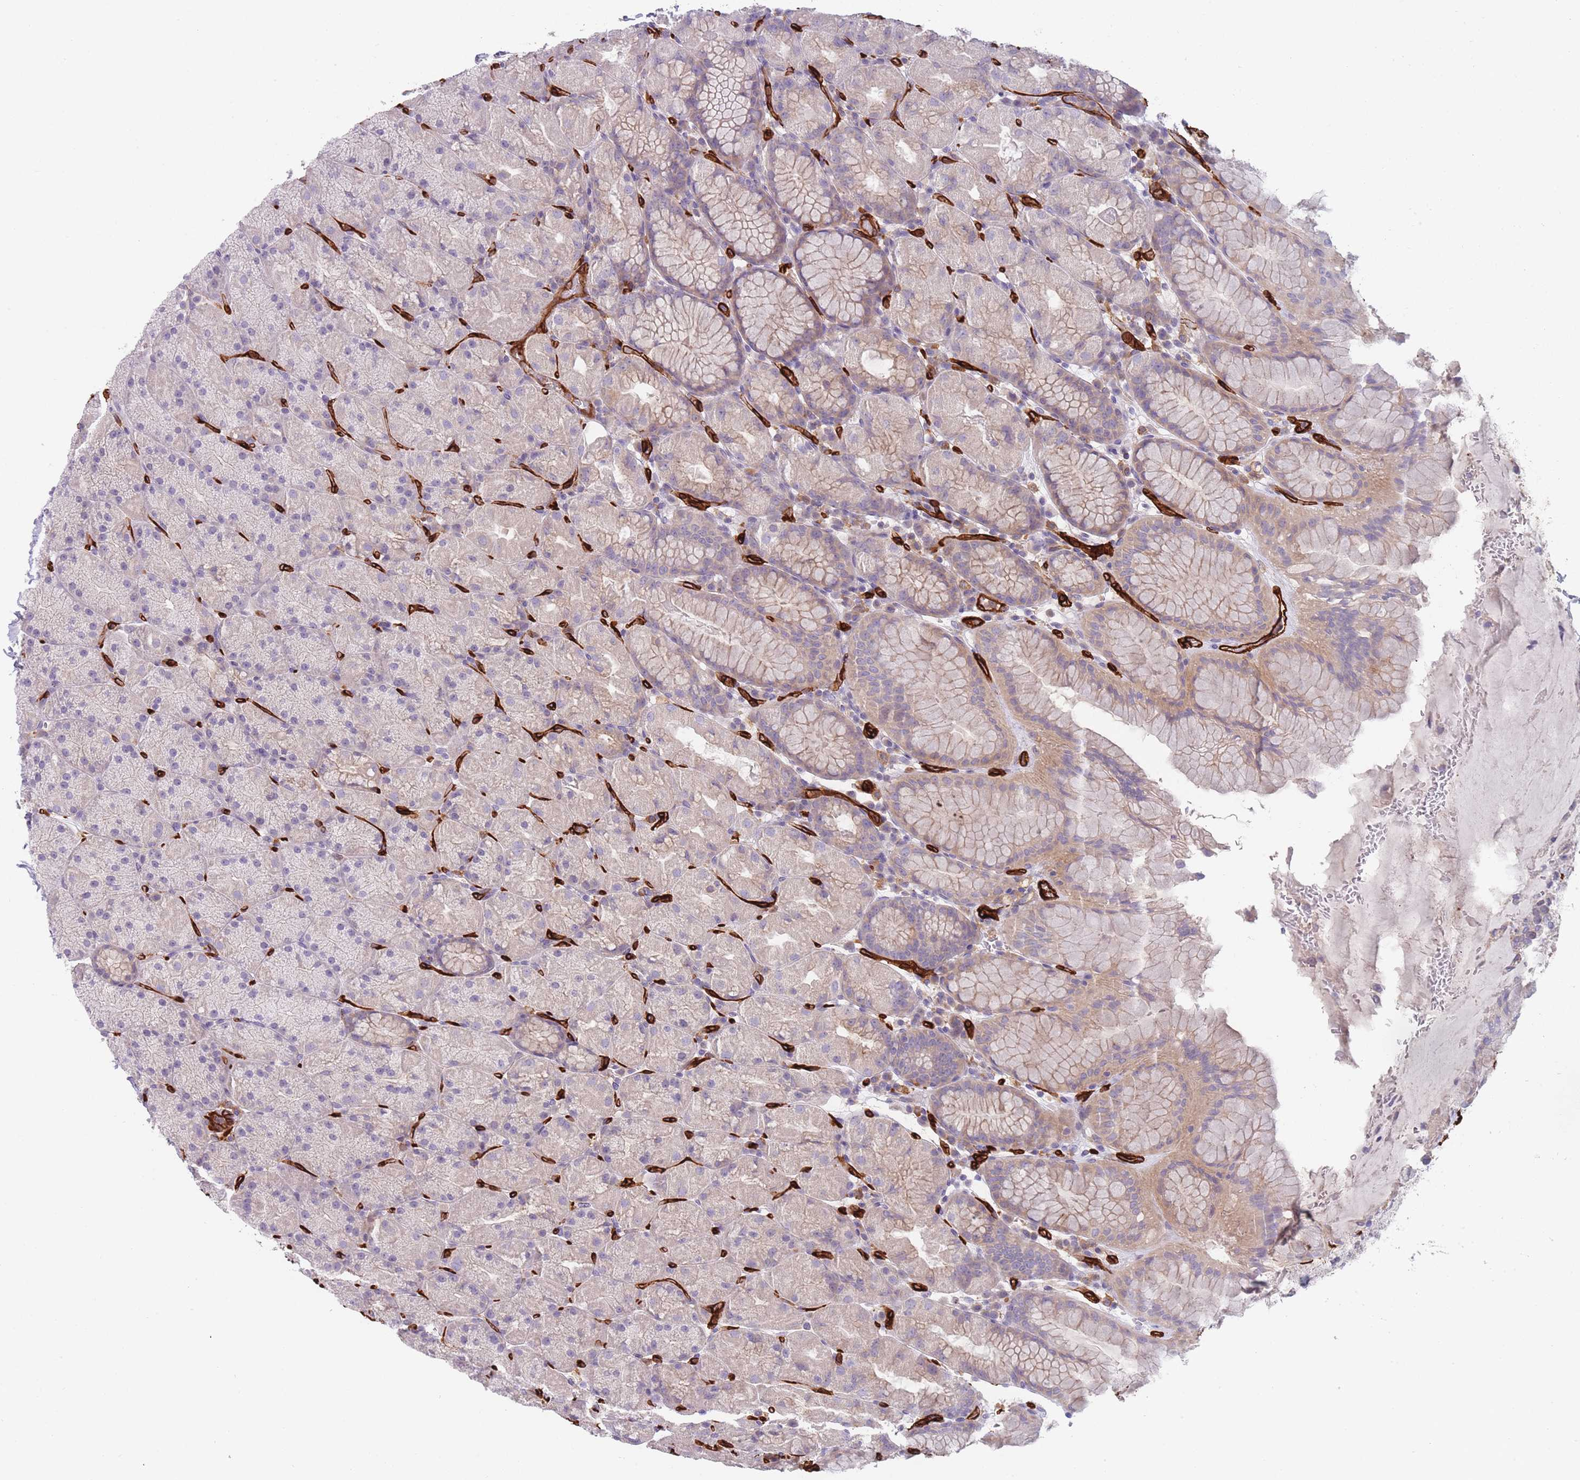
{"staining": {"intensity": "weak", "quantity": "<25%", "location": "cytoplasmic/membranous"}, "tissue": "stomach", "cell_type": "Glandular cells", "image_type": "normal", "snomed": [{"axis": "morphology", "description": "Normal tissue, NOS"}, {"axis": "topography", "description": "Stomach, upper"}, {"axis": "topography", "description": "Stomach, lower"}], "caption": "High magnification brightfield microscopy of normal stomach stained with DAB (3,3'-diaminobenzidine) (brown) and counterstained with hematoxylin (blue): glandular cells show no significant positivity. (DAB (3,3'-diaminobenzidine) immunohistochemistry, high magnification).", "gene": "CD300LF", "patient": {"sex": "male", "age": 67}}